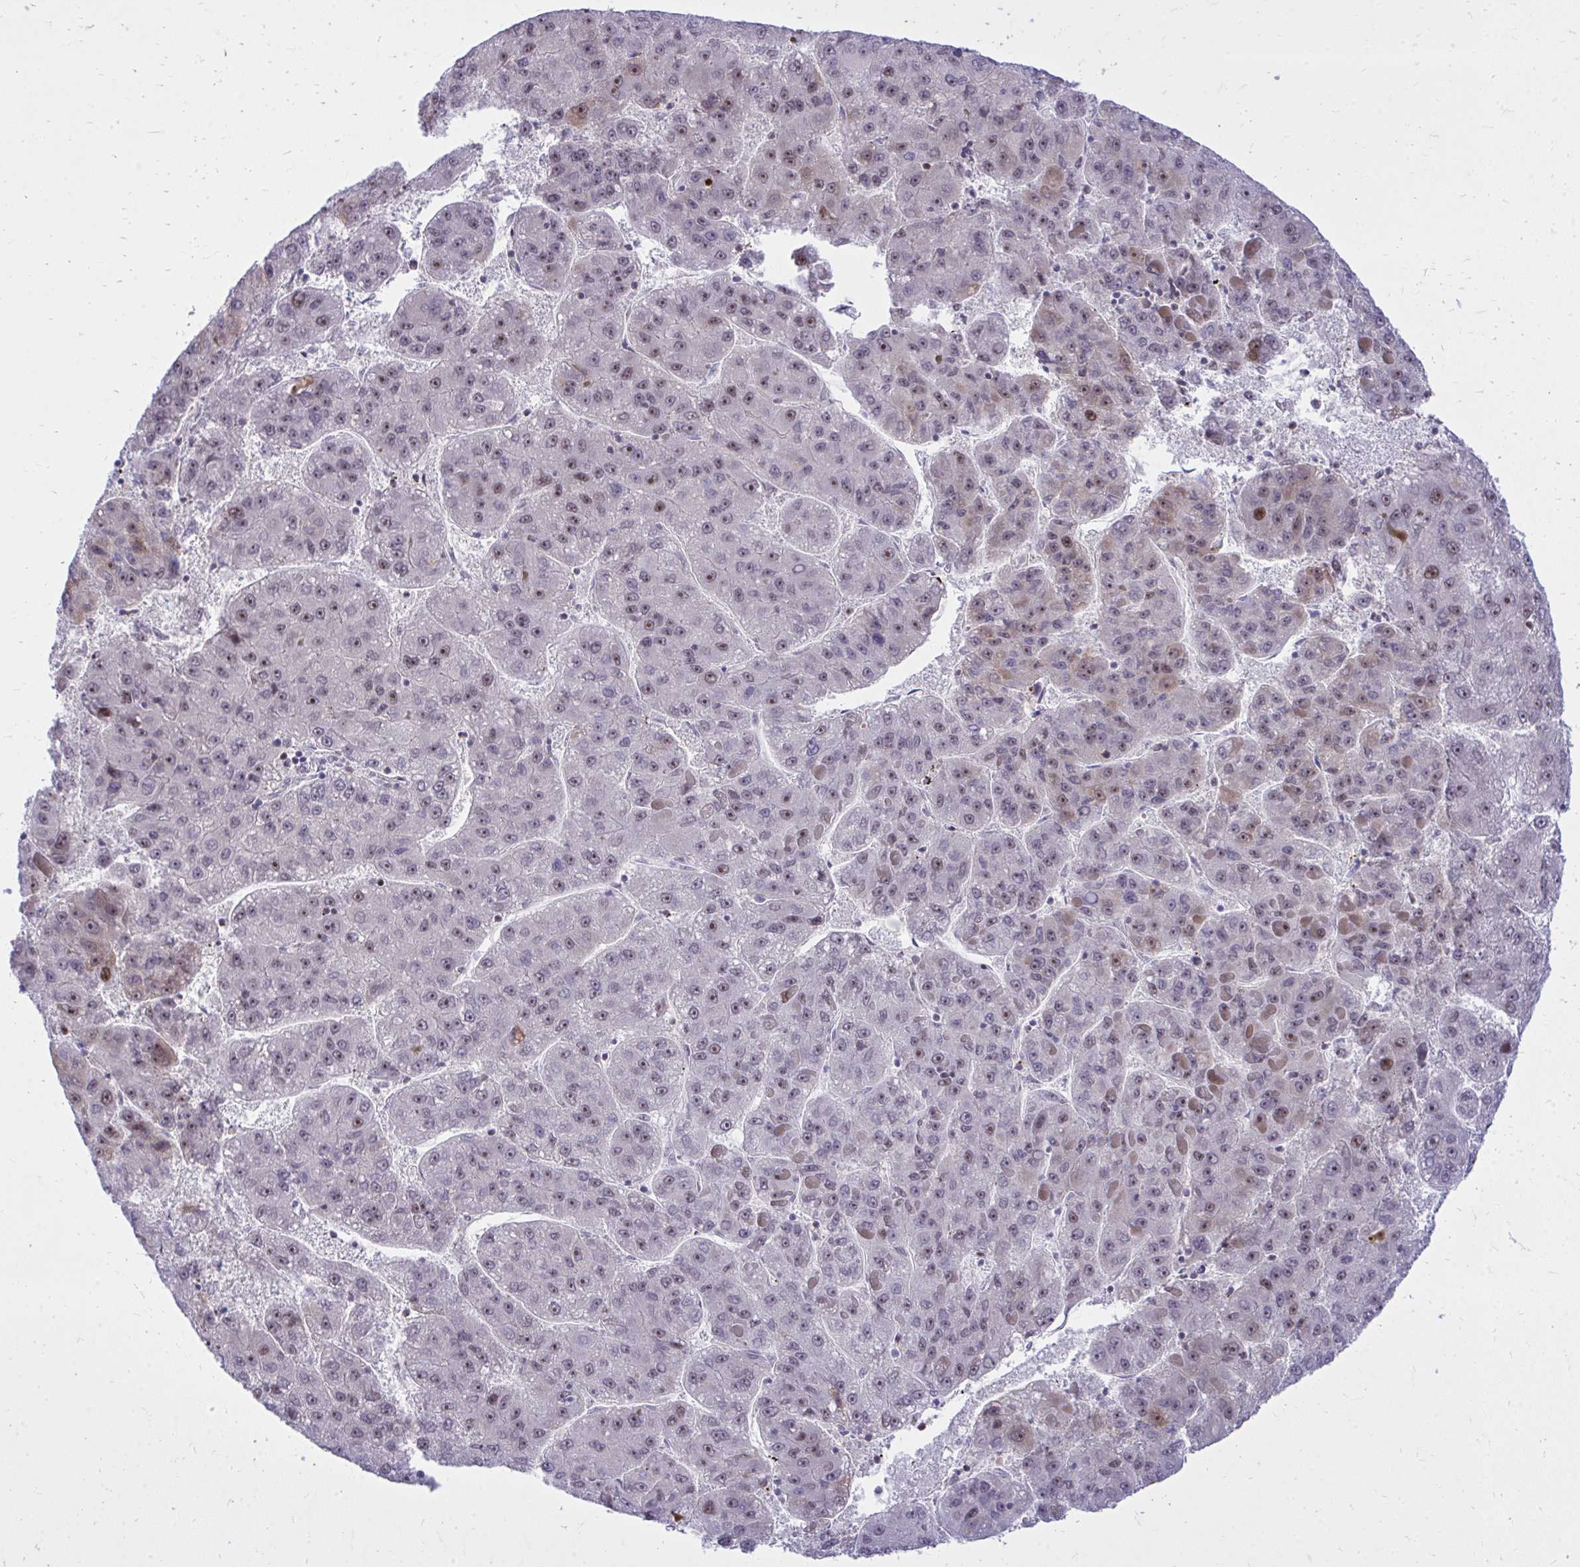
{"staining": {"intensity": "weak", "quantity": "25%-75%", "location": "nuclear"}, "tissue": "liver cancer", "cell_type": "Tumor cells", "image_type": "cancer", "snomed": [{"axis": "morphology", "description": "Carcinoma, Hepatocellular, NOS"}, {"axis": "topography", "description": "Liver"}], "caption": "Immunohistochemistry (IHC) image of neoplastic tissue: human liver hepatocellular carcinoma stained using immunohistochemistry demonstrates low levels of weak protein expression localized specifically in the nuclear of tumor cells, appearing as a nuclear brown color.", "gene": "C14orf39", "patient": {"sex": "female", "age": 82}}